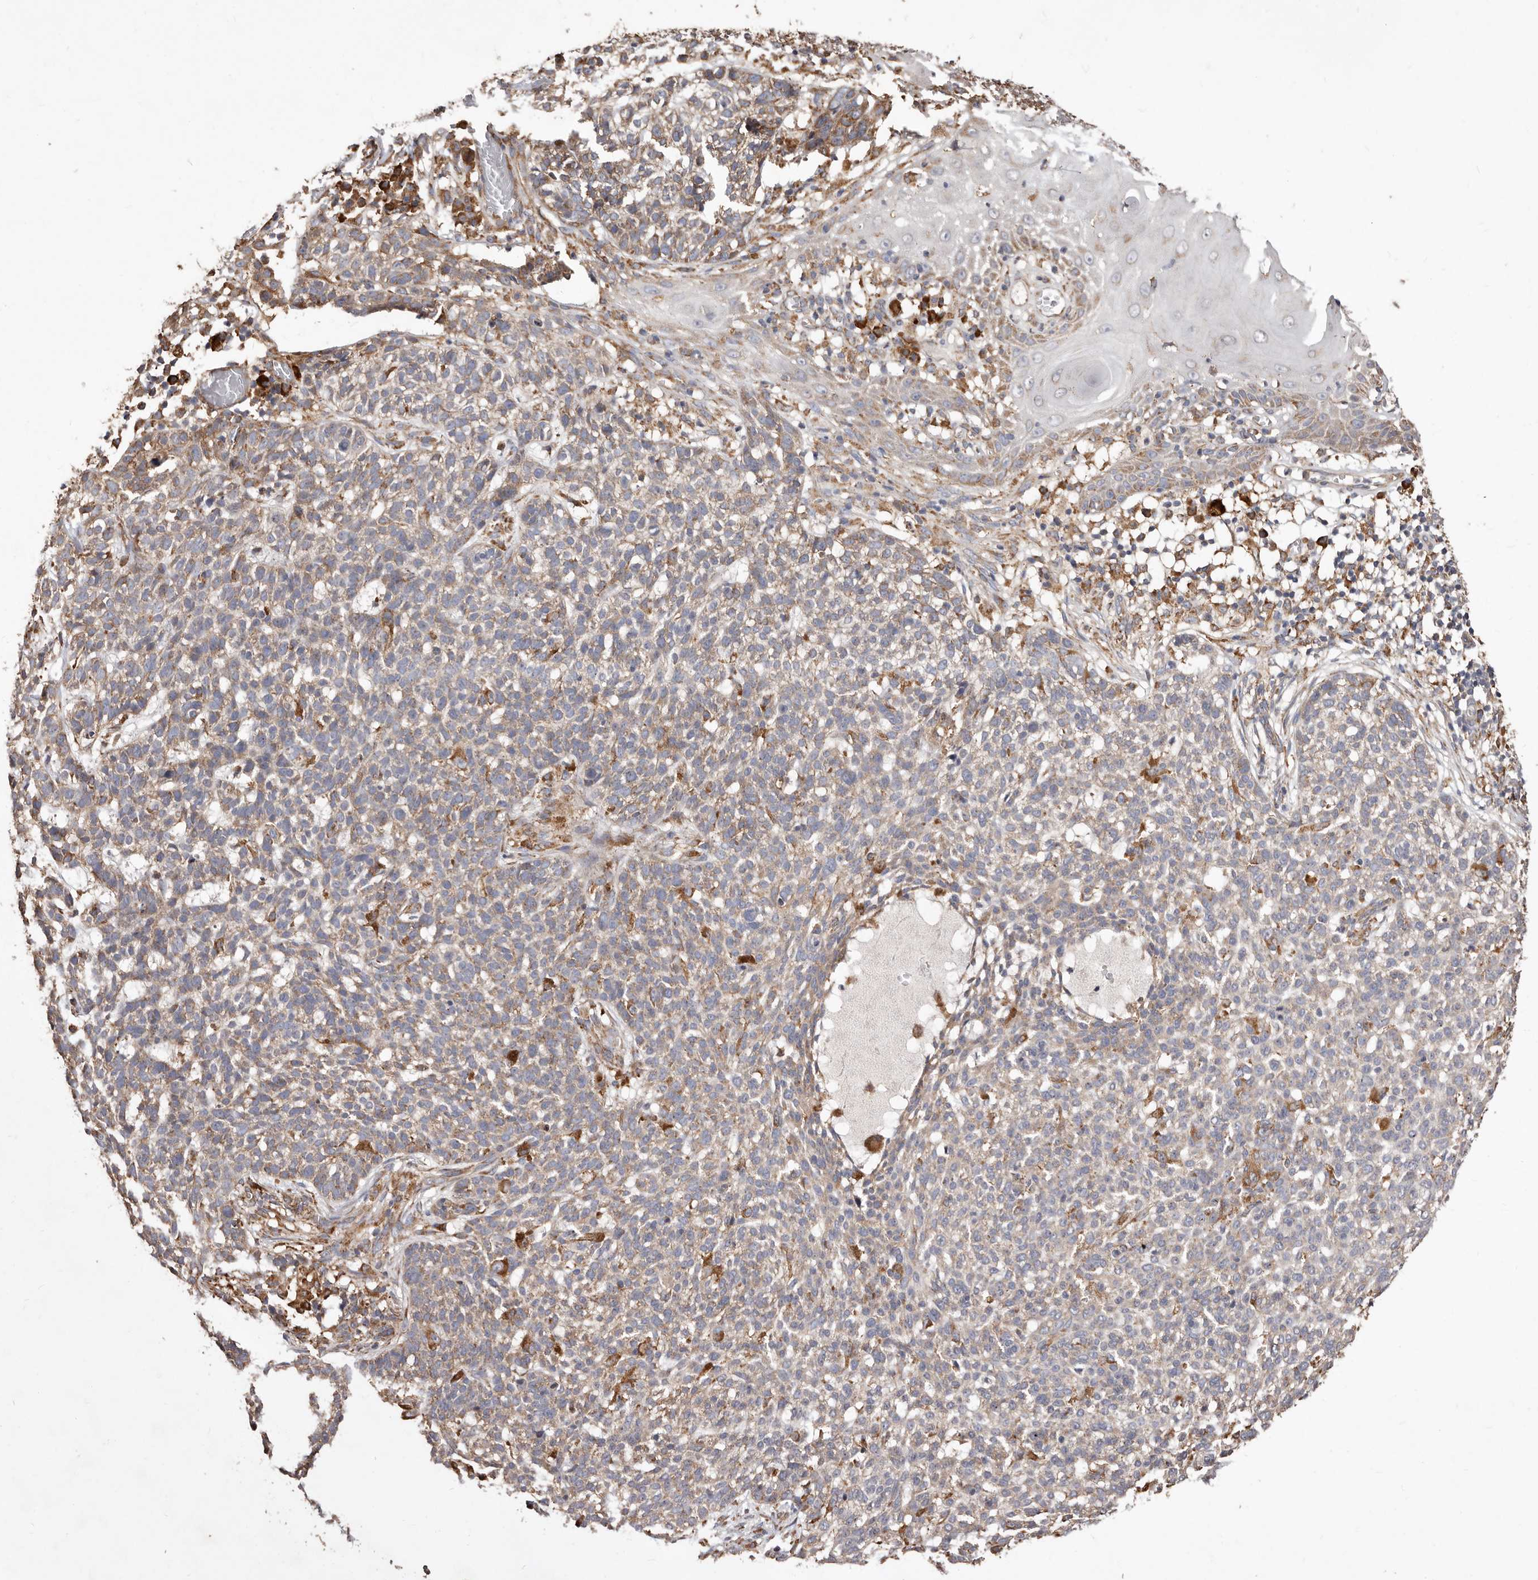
{"staining": {"intensity": "moderate", "quantity": "<25%", "location": "cytoplasmic/membranous"}, "tissue": "skin cancer", "cell_type": "Tumor cells", "image_type": "cancer", "snomed": [{"axis": "morphology", "description": "Basal cell carcinoma"}, {"axis": "topography", "description": "Skin"}], "caption": "Immunohistochemistry (DAB) staining of skin basal cell carcinoma demonstrates moderate cytoplasmic/membranous protein positivity in approximately <25% of tumor cells.", "gene": "STEAP2", "patient": {"sex": "male", "age": 85}}